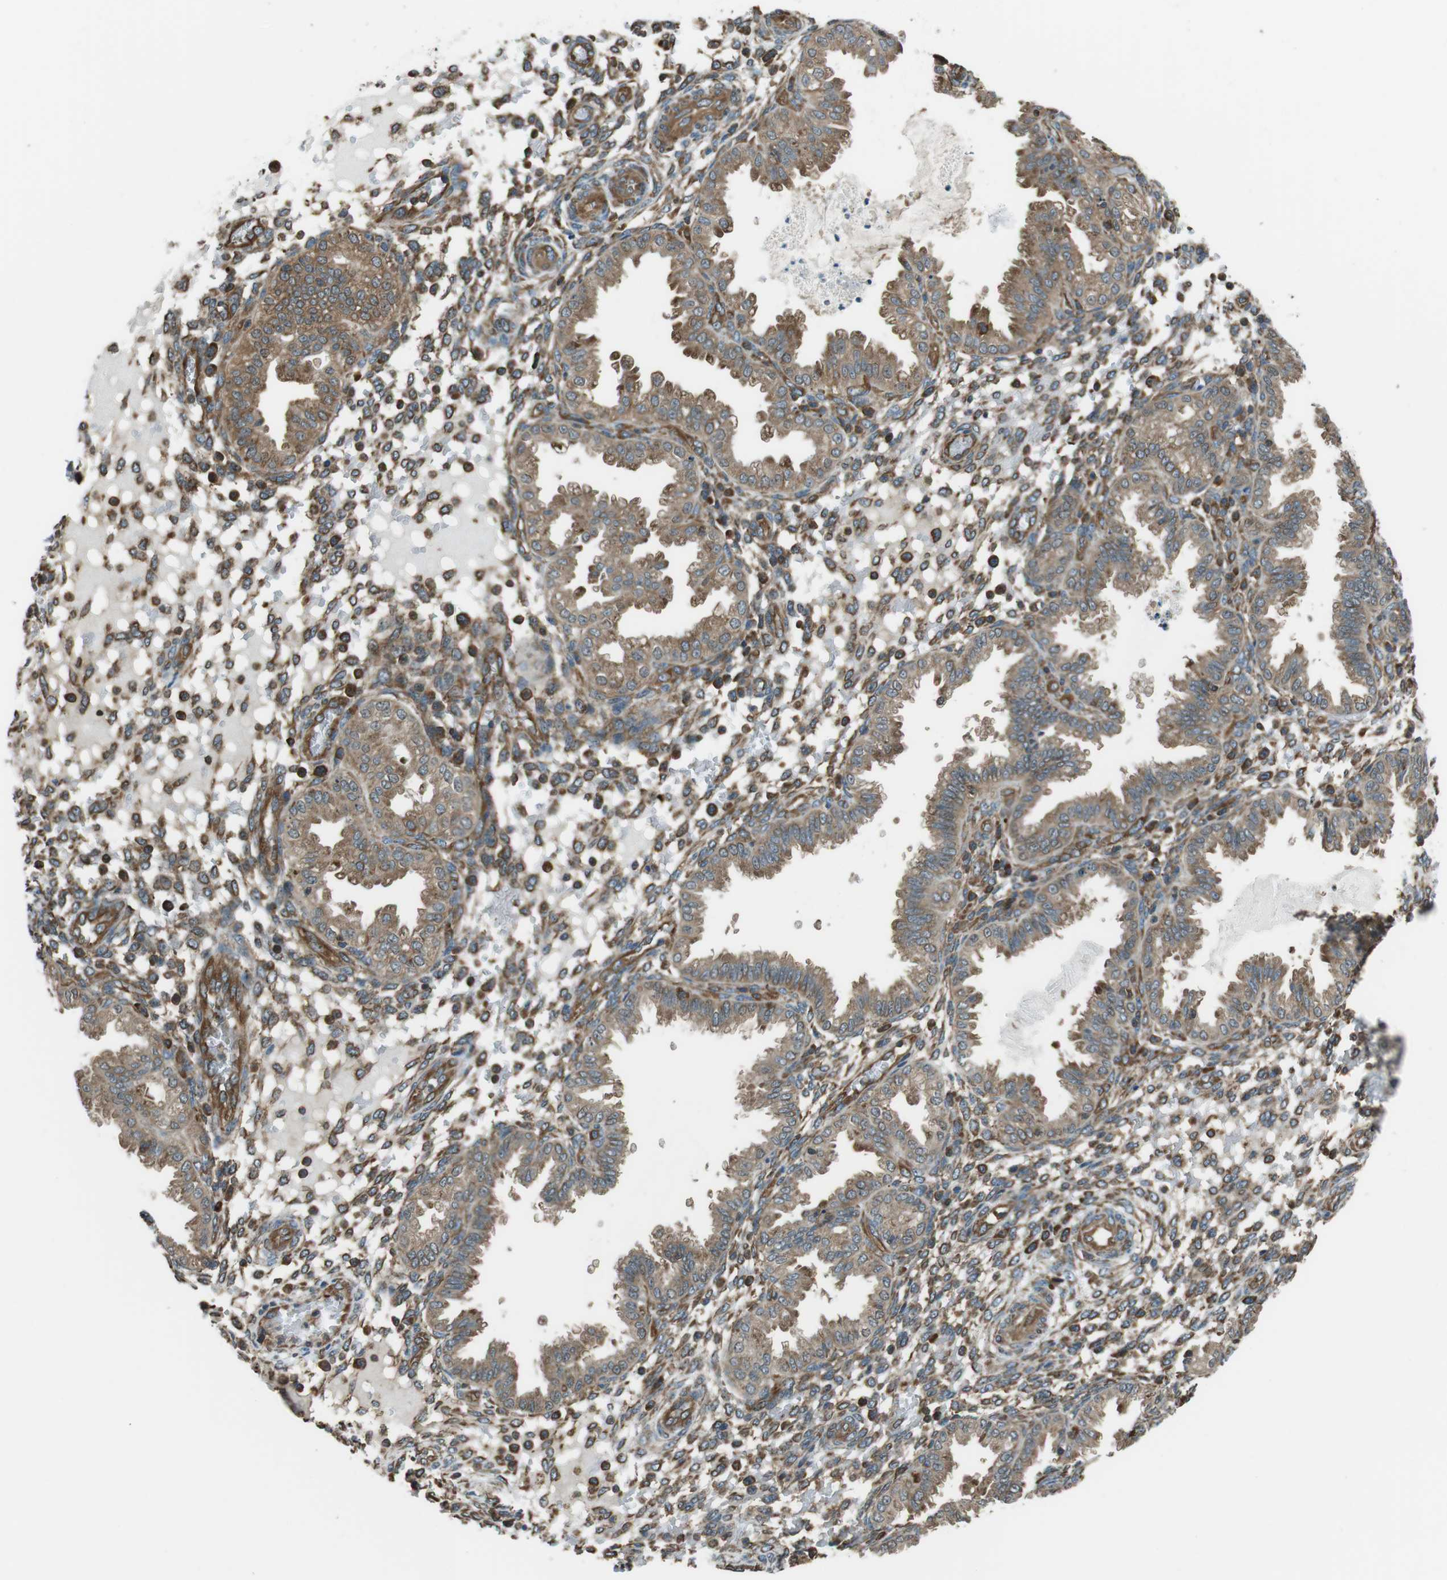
{"staining": {"intensity": "moderate", "quantity": ">75%", "location": "cytoplasmic/membranous"}, "tissue": "endometrium", "cell_type": "Cells in endometrial stroma", "image_type": "normal", "snomed": [{"axis": "morphology", "description": "Normal tissue, NOS"}, {"axis": "topography", "description": "Endometrium"}], "caption": "Moderate cytoplasmic/membranous positivity for a protein is identified in approximately >75% of cells in endometrial stroma of normal endometrium using immunohistochemistry (IHC).", "gene": "PA2G4", "patient": {"sex": "female", "age": 33}}